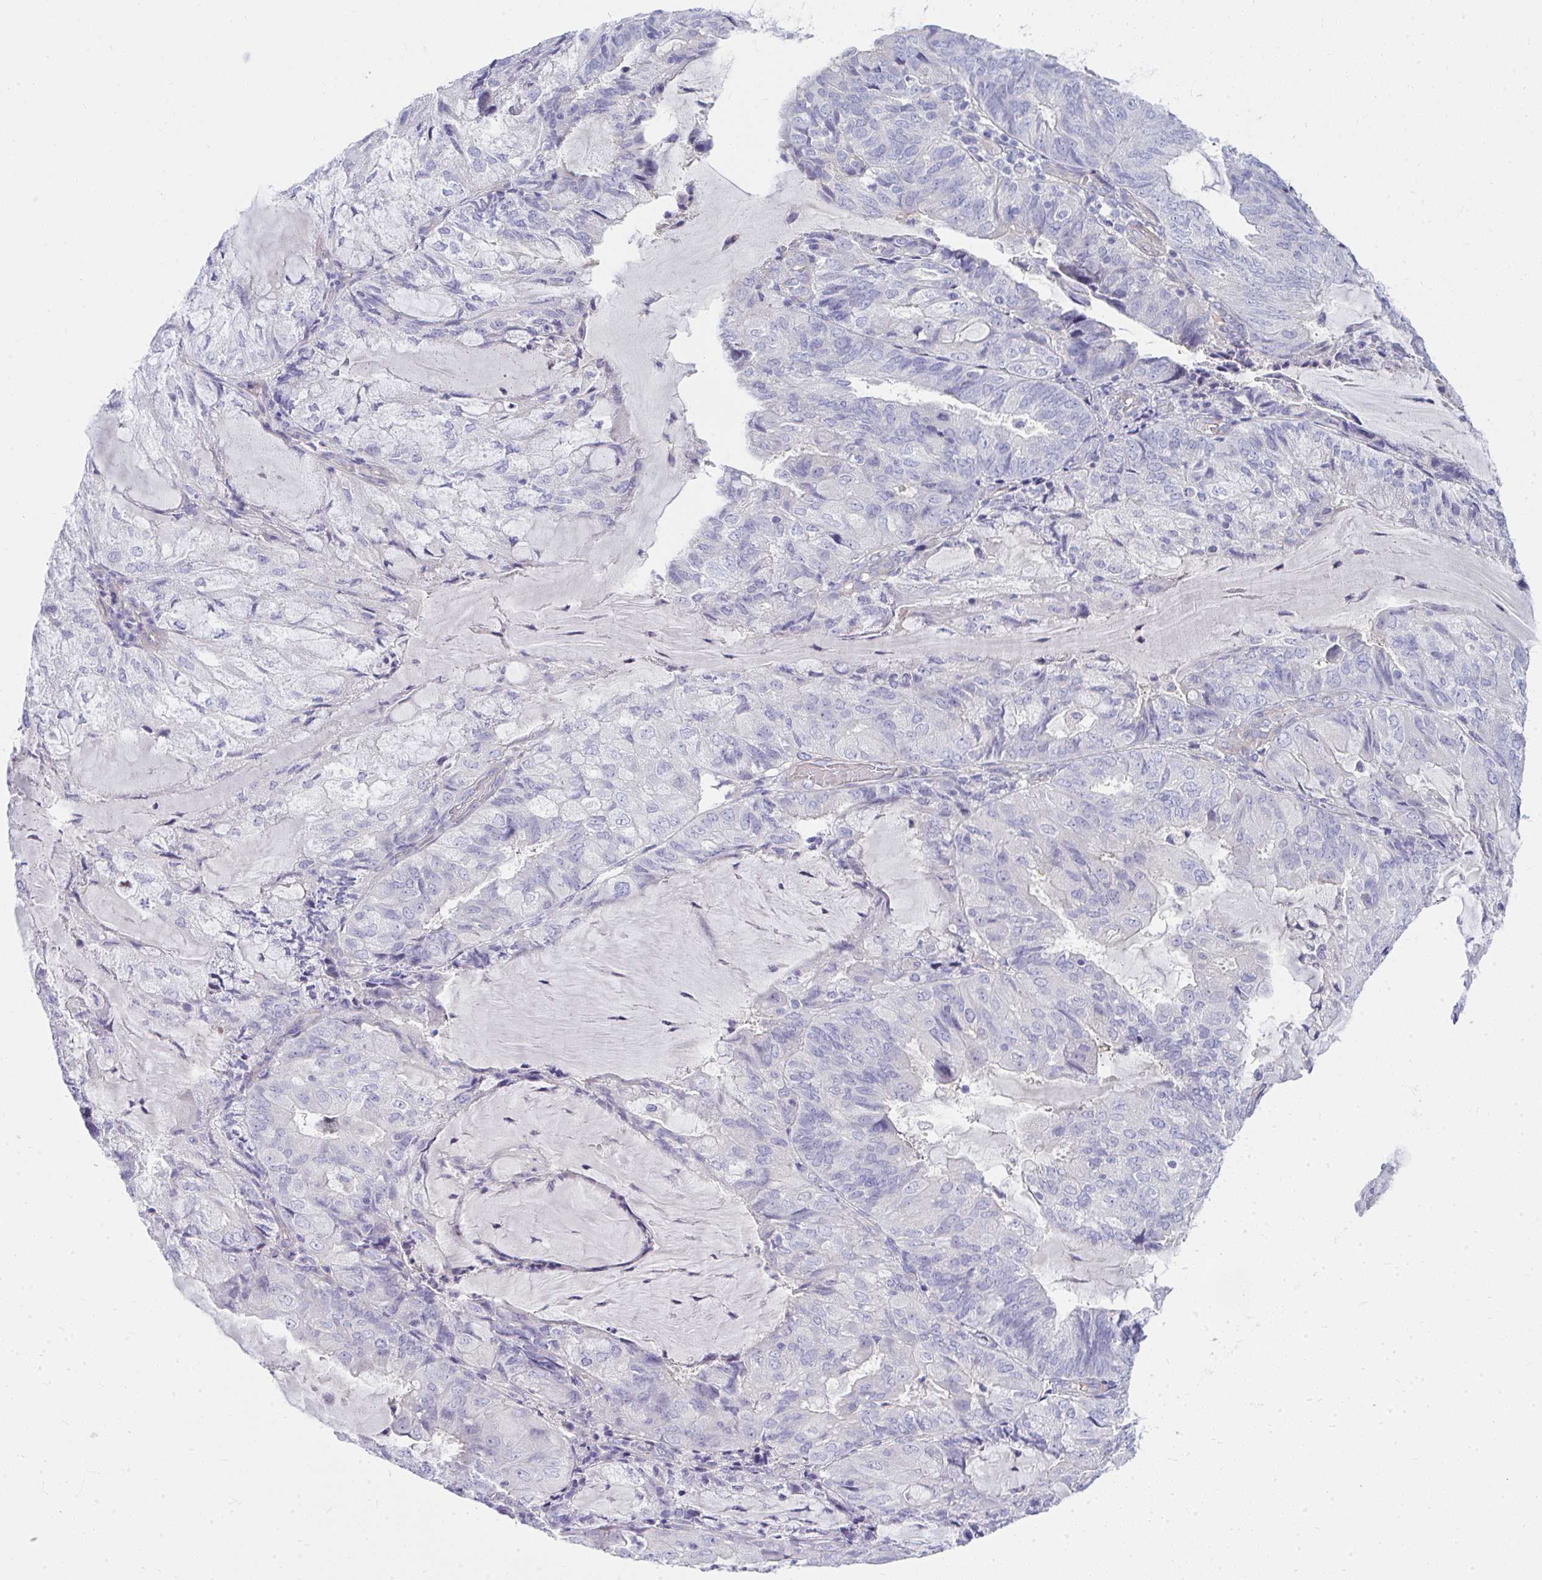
{"staining": {"intensity": "negative", "quantity": "none", "location": "none"}, "tissue": "endometrial cancer", "cell_type": "Tumor cells", "image_type": "cancer", "snomed": [{"axis": "morphology", "description": "Adenocarcinoma, NOS"}, {"axis": "topography", "description": "Endometrium"}], "caption": "IHC photomicrograph of neoplastic tissue: human endometrial cancer stained with DAB (3,3'-diaminobenzidine) reveals no significant protein positivity in tumor cells.", "gene": "LRRC36", "patient": {"sex": "female", "age": 81}}